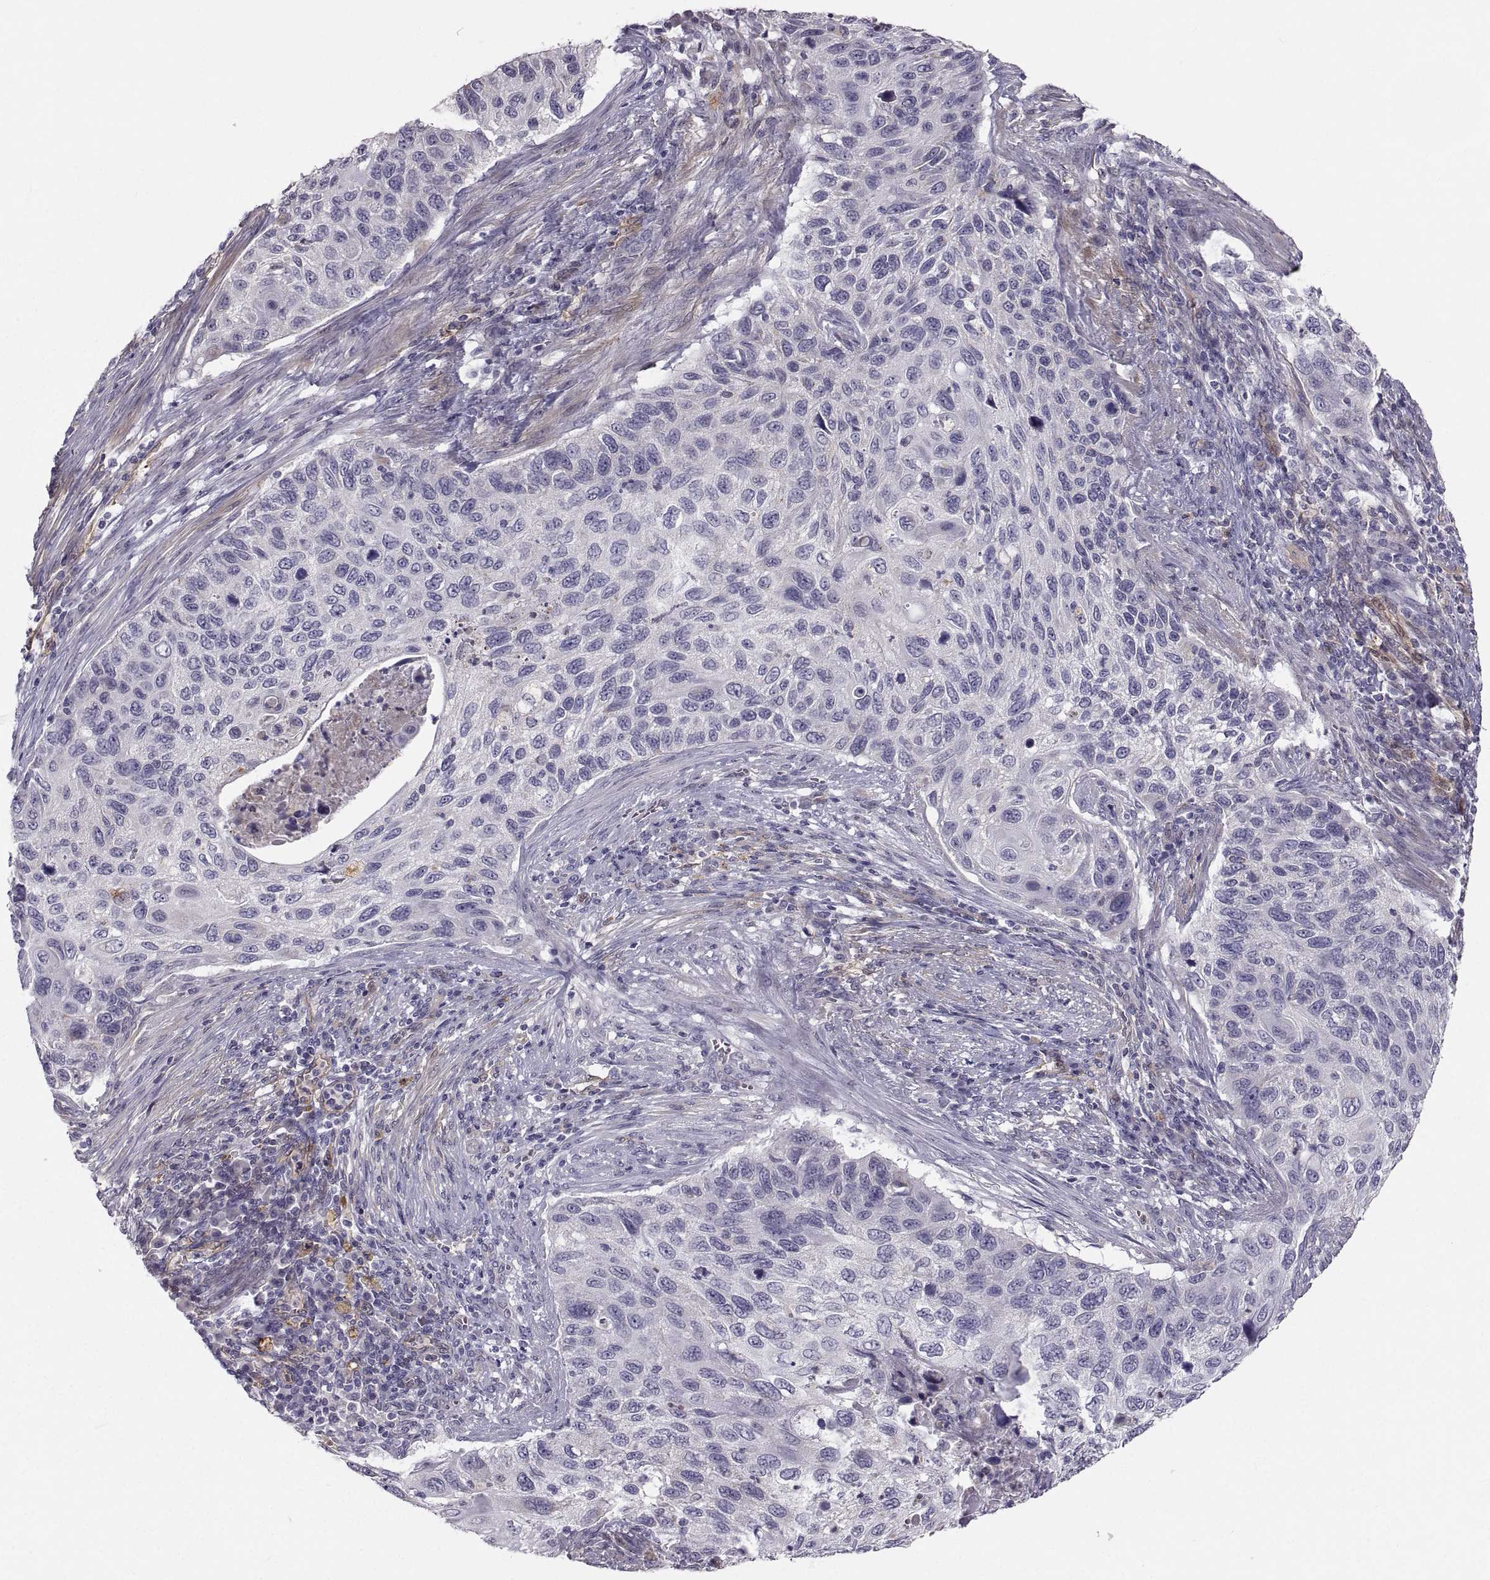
{"staining": {"intensity": "negative", "quantity": "none", "location": "none"}, "tissue": "cervical cancer", "cell_type": "Tumor cells", "image_type": "cancer", "snomed": [{"axis": "morphology", "description": "Squamous cell carcinoma, NOS"}, {"axis": "topography", "description": "Cervix"}], "caption": "A high-resolution micrograph shows immunohistochemistry staining of cervical cancer, which reveals no significant positivity in tumor cells. (DAB immunohistochemistry (IHC), high magnification).", "gene": "PGM5", "patient": {"sex": "female", "age": 70}}